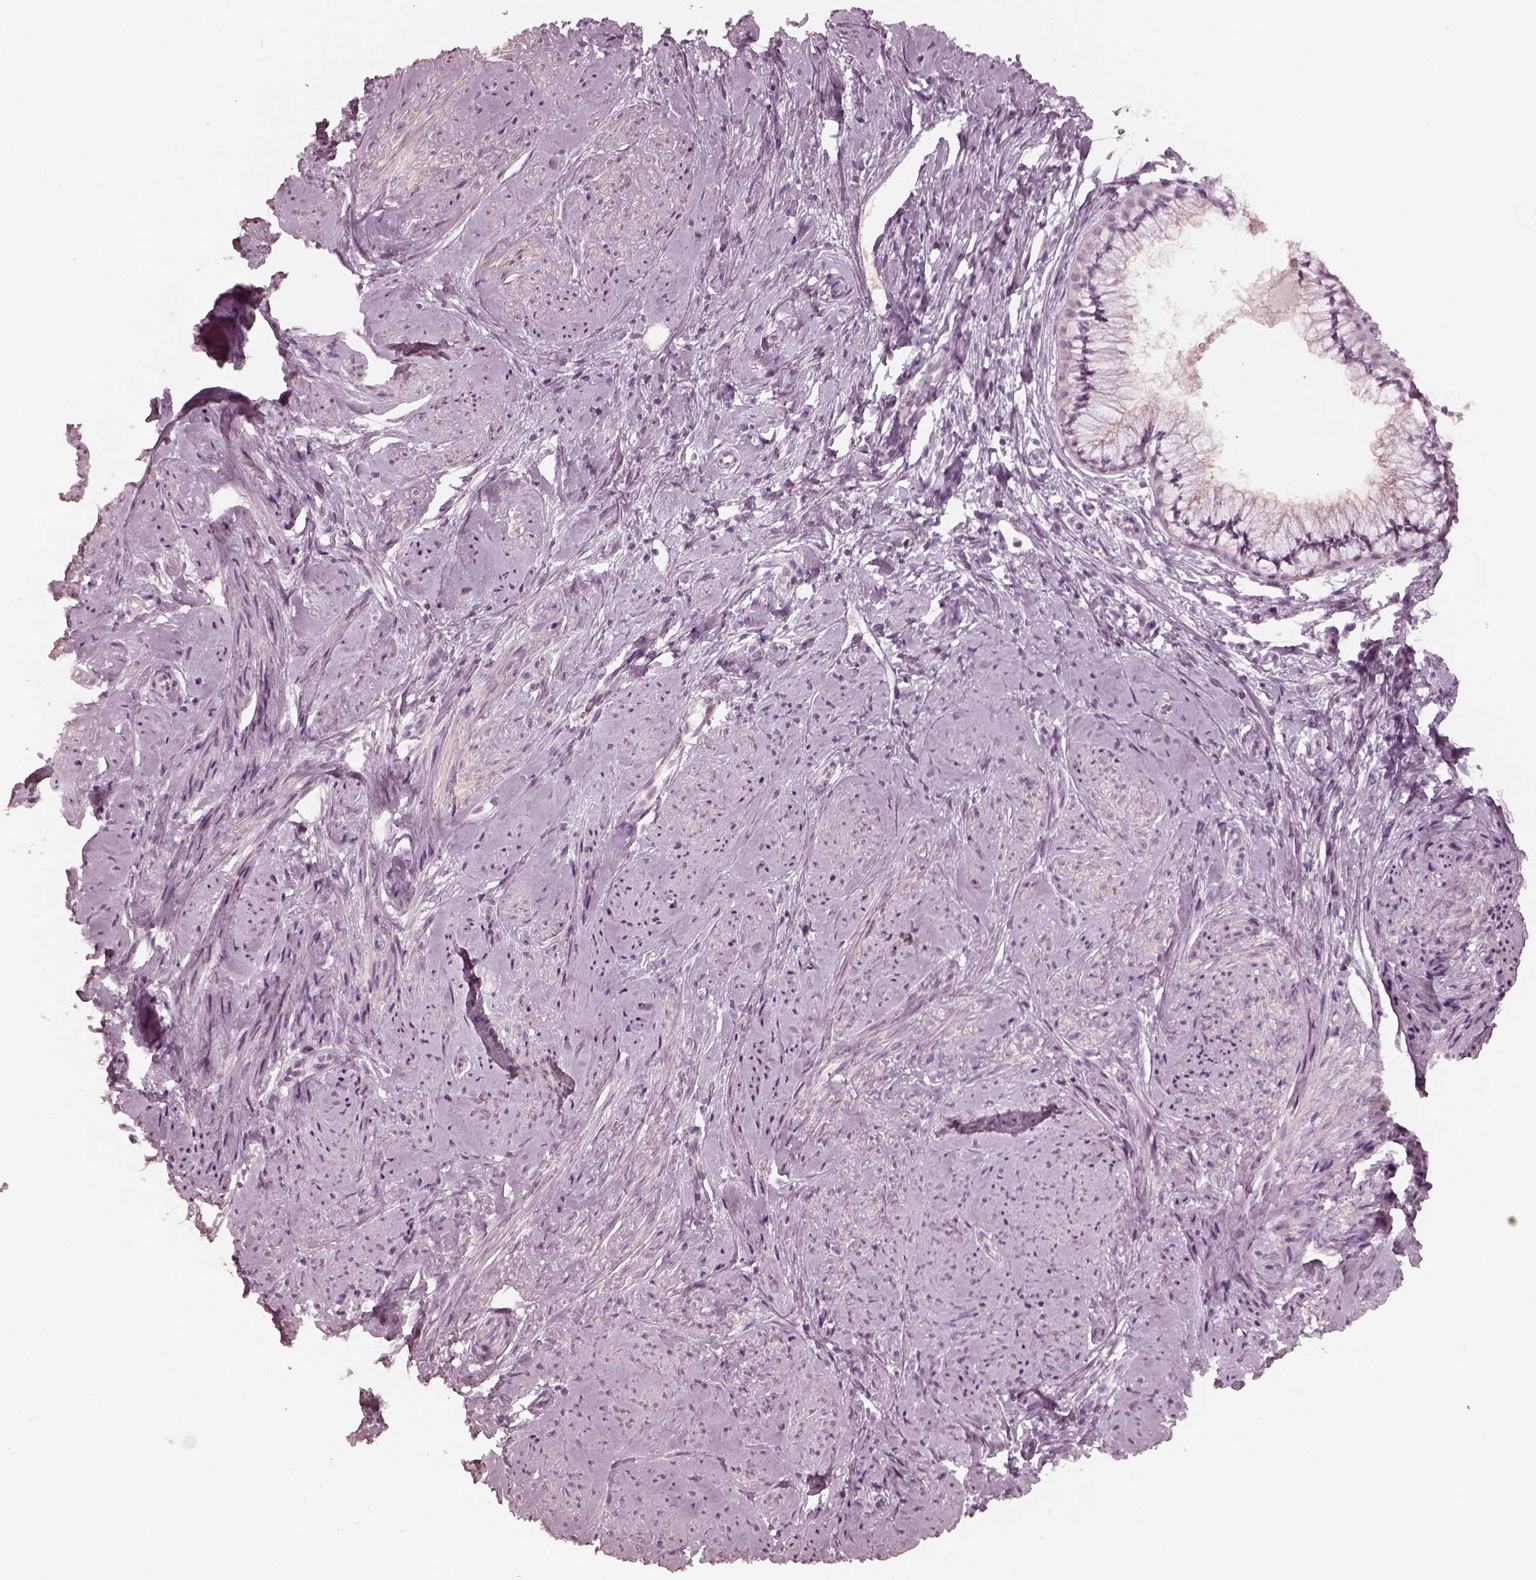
{"staining": {"intensity": "negative", "quantity": "none", "location": "none"}, "tissue": "smooth muscle", "cell_type": "Smooth muscle cells", "image_type": "normal", "snomed": [{"axis": "morphology", "description": "Normal tissue, NOS"}, {"axis": "topography", "description": "Smooth muscle"}], "caption": "Benign smooth muscle was stained to show a protein in brown. There is no significant expression in smooth muscle cells. The staining was performed using DAB (3,3'-diaminobenzidine) to visualize the protein expression in brown, while the nuclei were stained in blue with hematoxylin (Magnification: 20x).", "gene": "ADRB3", "patient": {"sex": "female", "age": 48}}